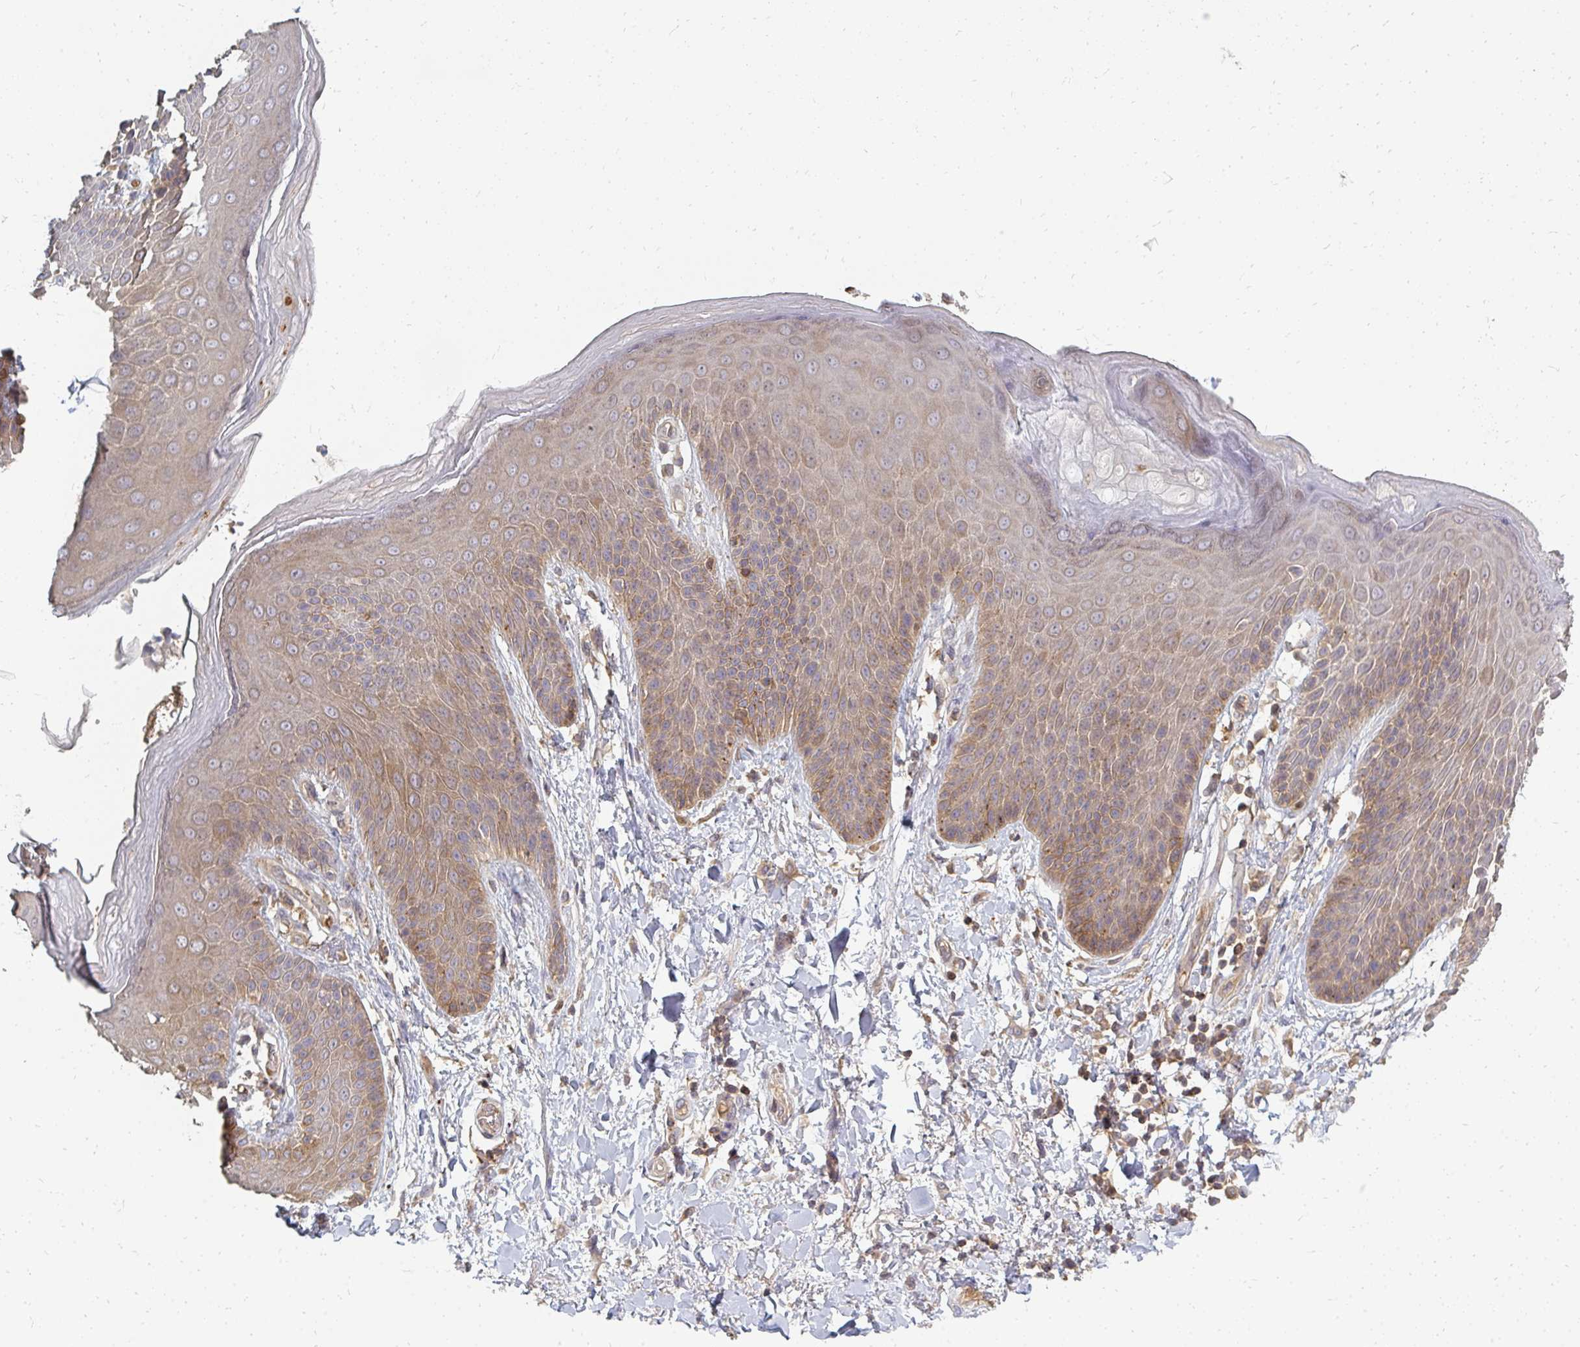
{"staining": {"intensity": "weak", "quantity": "25%-75%", "location": "cytoplasmic/membranous"}, "tissue": "skin", "cell_type": "Epidermal cells", "image_type": "normal", "snomed": [{"axis": "morphology", "description": "Normal tissue, NOS"}, {"axis": "topography", "description": "Anal"}, {"axis": "topography", "description": "Peripheral nerve tissue"}], "caption": "This micrograph exhibits IHC staining of benign skin, with low weak cytoplasmic/membranous staining in approximately 25%-75% of epidermal cells.", "gene": "ZNF285", "patient": {"sex": "male", "age": 51}}